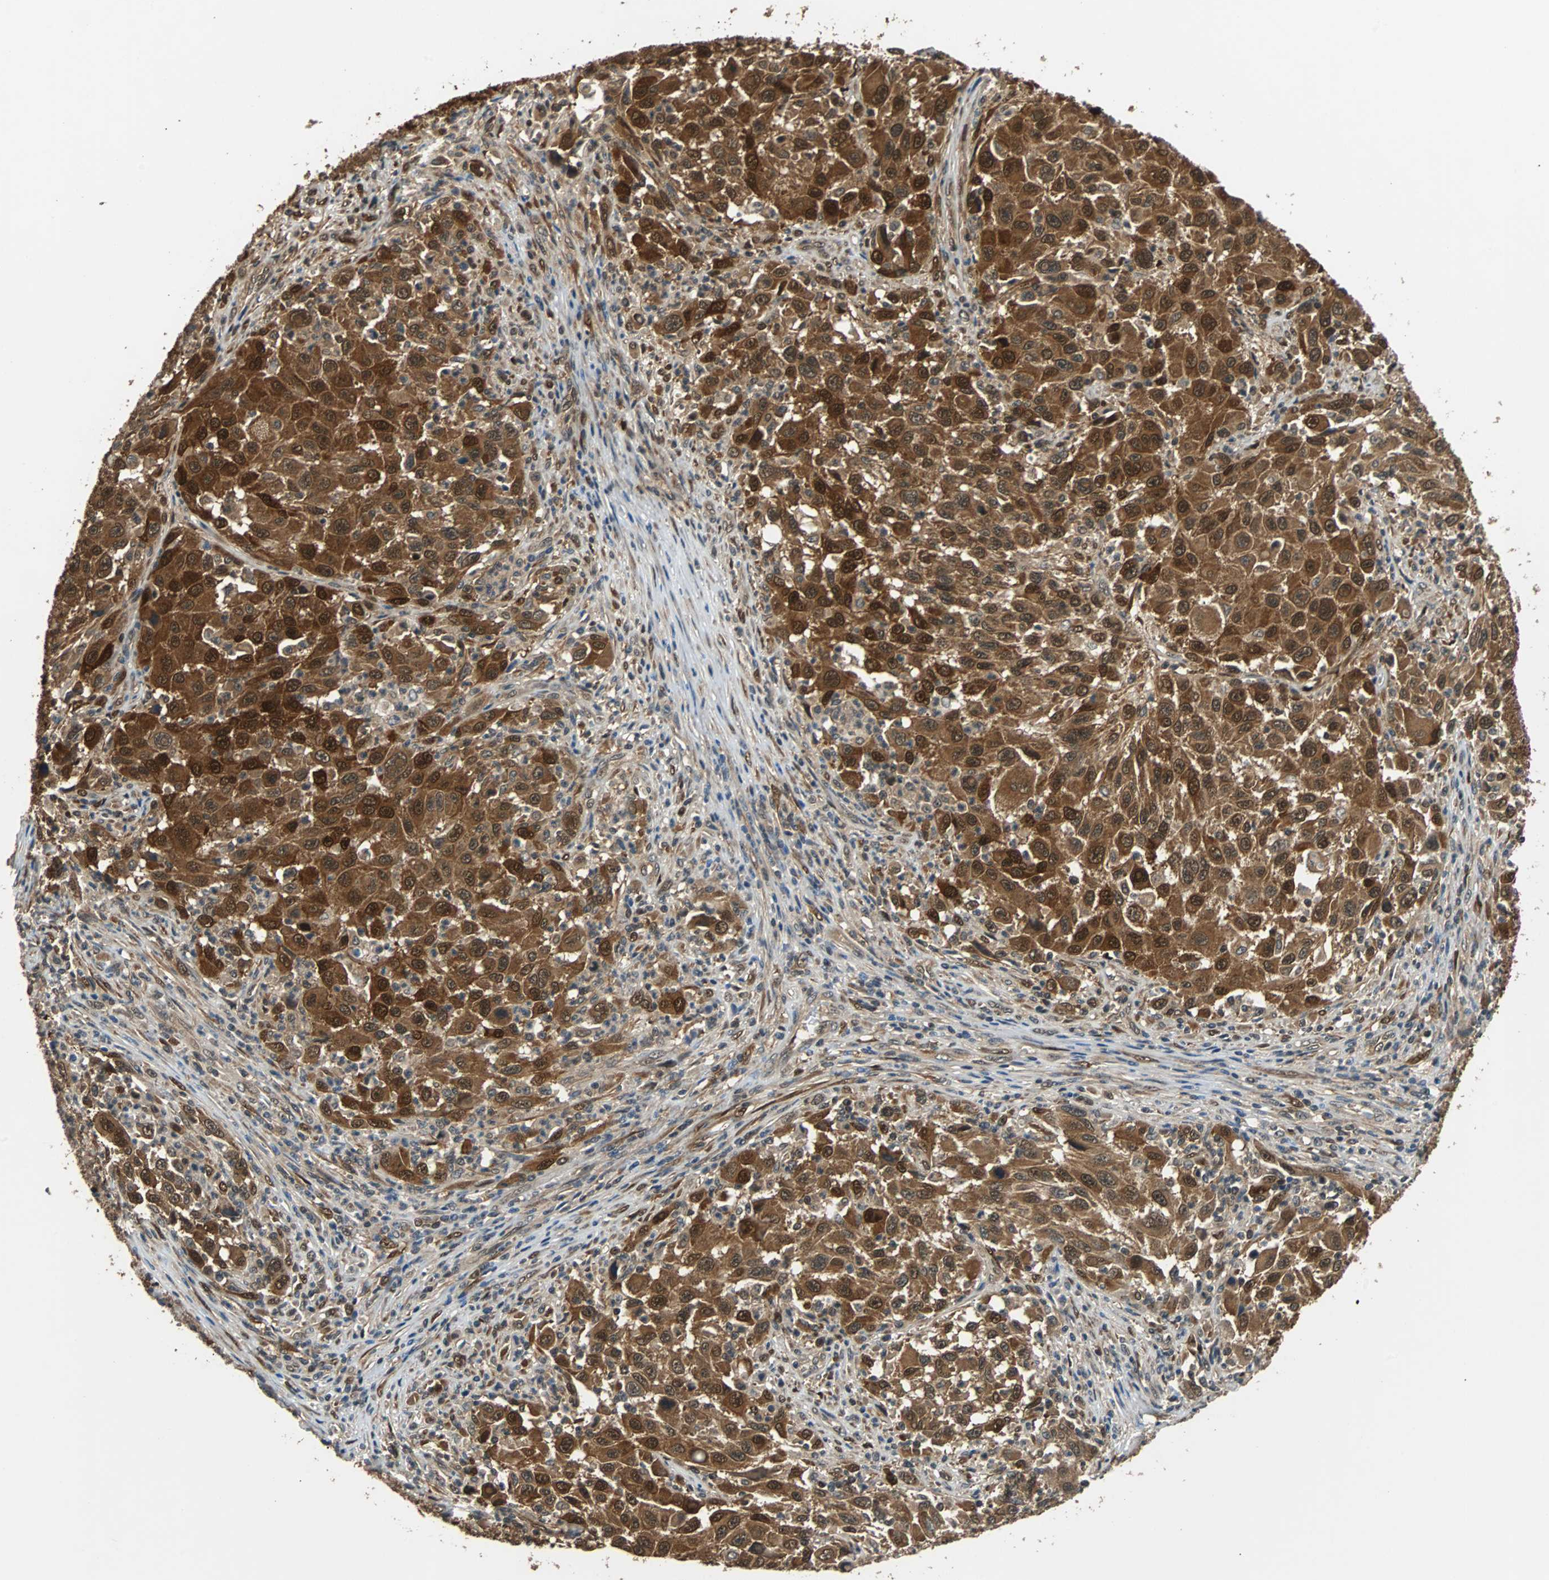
{"staining": {"intensity": "strong", "quantity": ">75%", "location": "cytoplasmic/membranous,nuclear"}, "tissue": "melanoma", "cell_type": "Tumor cells", "image_type": "cancer", "snomed": [{"axis": "morphology", "description": "Malignant melanoma, Metastatic site"}, {"axis": "topography", "description": "Lymph node"}], "caption": "This micrograph reveals immunohistochemistry (IHC) staining of malignant melanoma (metastatic site), with high strong cytoplasmic/membranous and nuclear staining in about >75% of tumor cells.", "gene": "PRDX6", "patient": {"sex": "male", "age": 61}}